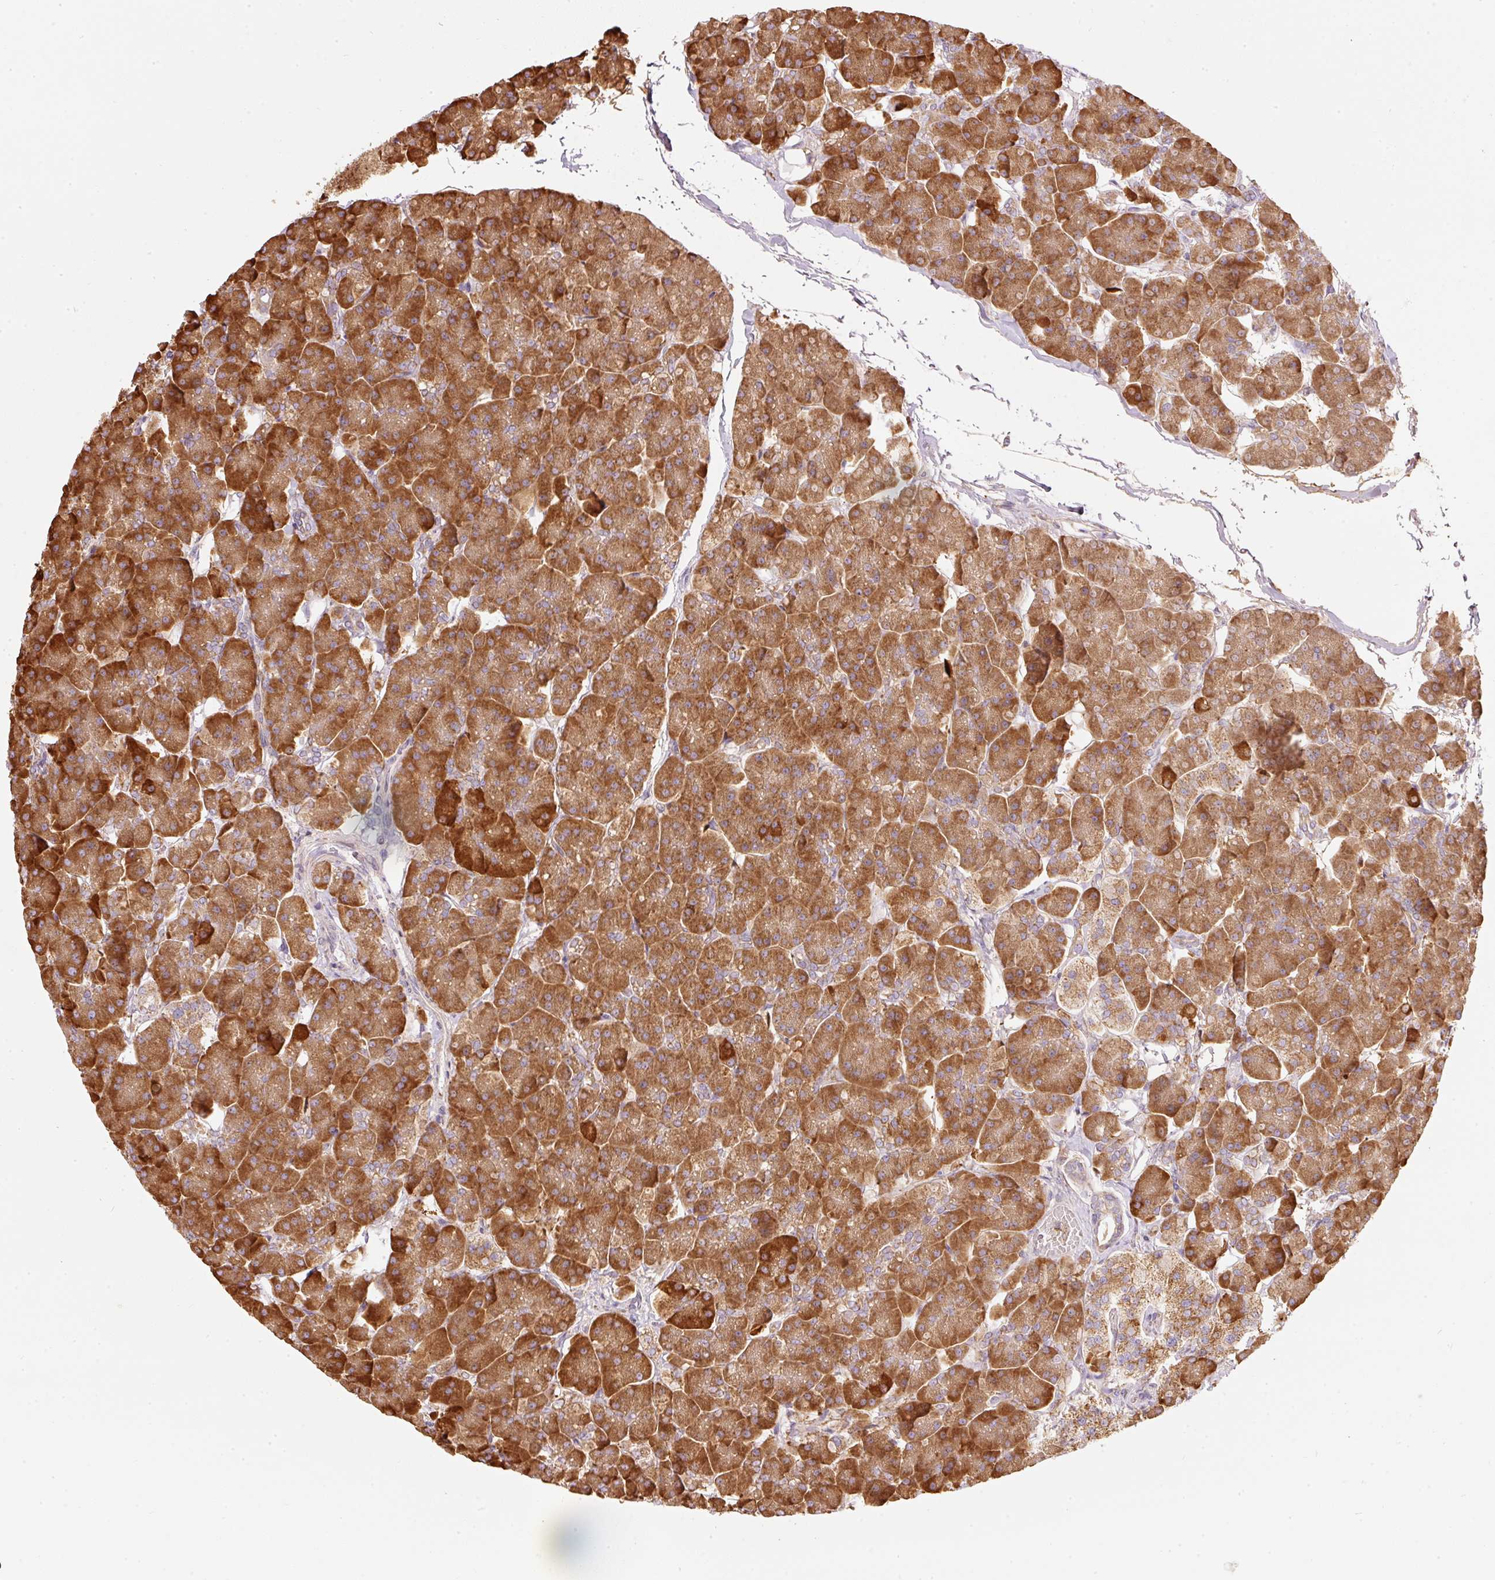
{"staining": {"intensity": "strong", "quantity": ">75%", "location": "cytoplasmic/membranous"}, "tissue": "pancreas", "cell_type": "Exocrine glandular cells", "image_type": "normal", "snomed": [{"axis": "morphology", "description": "Normal tissue, NOS"}, {"axis": "topography", "description": "Pancreas"}, {"axis": "topography", "description": "Peripheral nerve tissue"}], "caption": "DAB immunohistochemical staining of benign human pancreas shows strong cytoplasmic/membranous protein positivity in about >75% of exocrine glandular cells. (Brightfield microscopy of DAB IHC at high magnification).", "gene": "MORN4", "patient": {"sex": "male", "age": 54}}